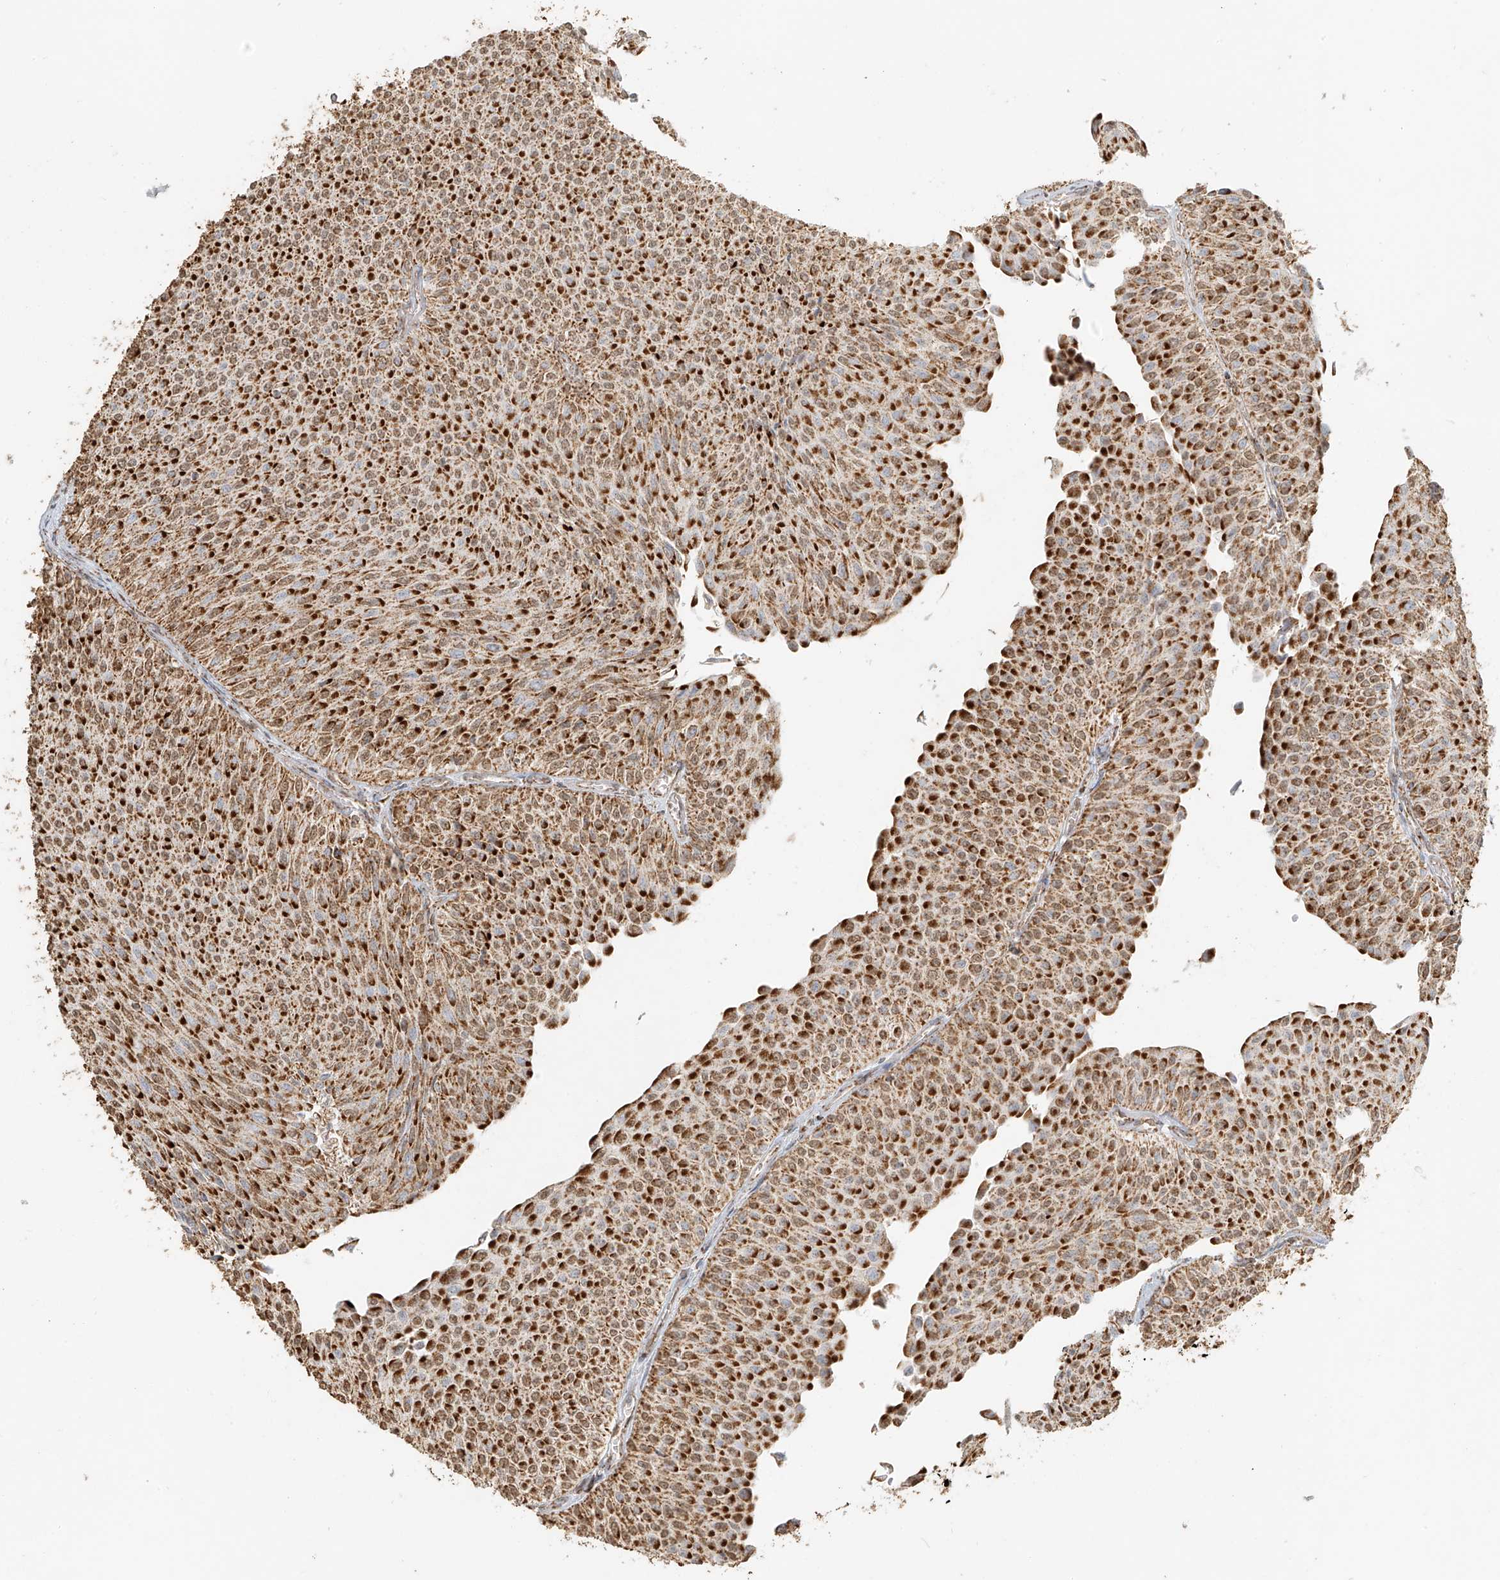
{"staining": {"intensity": "strong", "quantity": ">75%", "location": "cytoplasmic/membranous"}, "tissue": "urothelial cancer", "cell_type": "Tumor cells", "image_type": "cancer", "snomed": [{"axis": "morphology", "description": "Urothelial carcinoma, Low grade"}, {"axis": "topography", "description": "Urinary bladder"}], "caption": "Urothelial carcinoma (low-grade) tissue reveals strong cytoplasmic/membranous staining in approximately >75% of tumor cells Using DAB (brown) and hematoxylin (blue) stains, captured at high magnification using brightfield microscopy.", "gene": "MIPEP", "patient": {"sex": "male", "age": 78}}